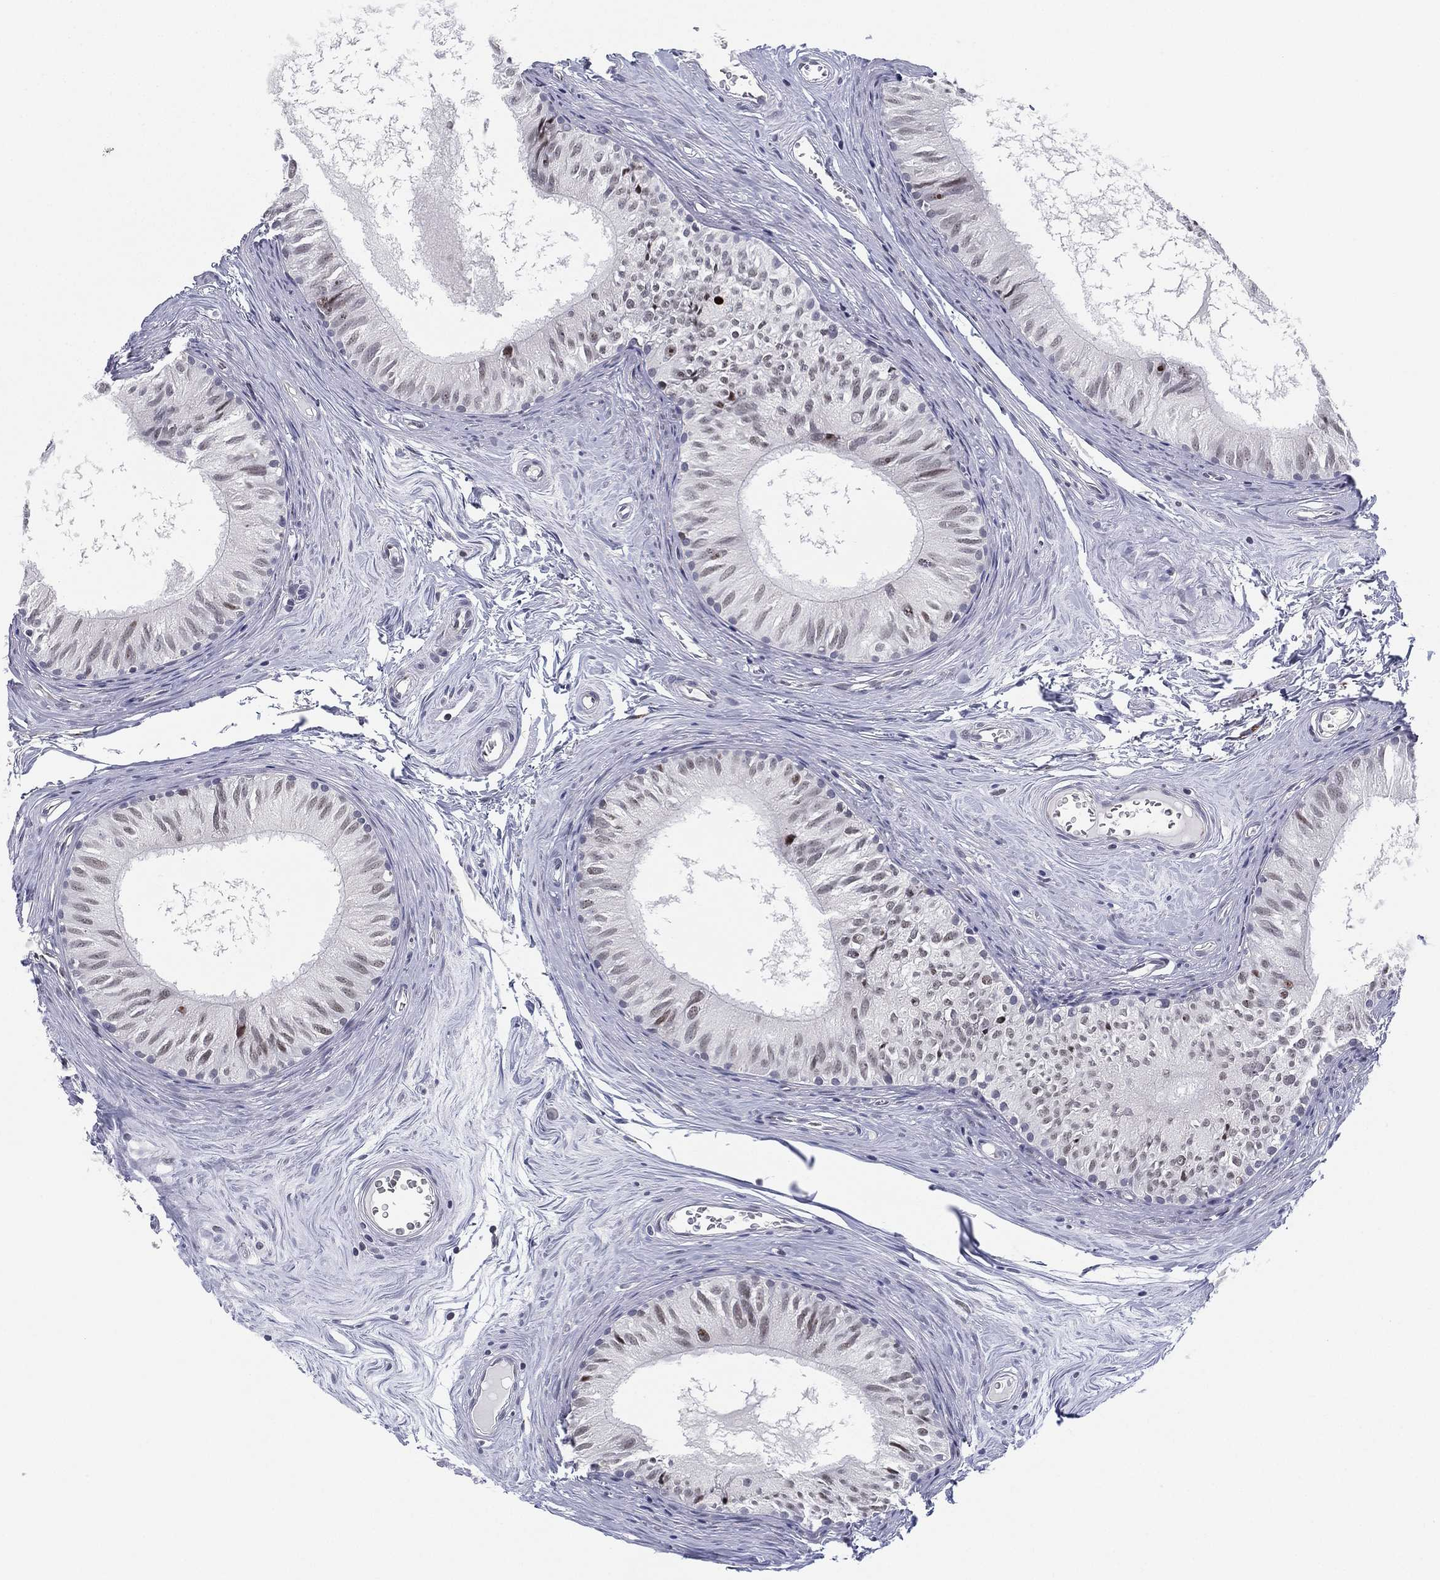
{"staining": {"intensity": "negative", "quantity": "none", "location": "none"}, "tissue": "epididymis", "cell_type": "Glandular cells", "image_type": "normal", "snomed": [{"axis": "morphology", "description": "Normal tissue, NOS"}, {"axis": "topography", "description": "Epididymis"}], "caption": "Immunohistochemical staining of normal epididymis displays no significant expression in glandular cells. (DAB (3,3'-diaminobenzidine) immunohistochemistry (IHC) visualized using brightfield microscopy, high magnification).", "gene": "CD177", "patient": {"sex": "male", "age": 52}}